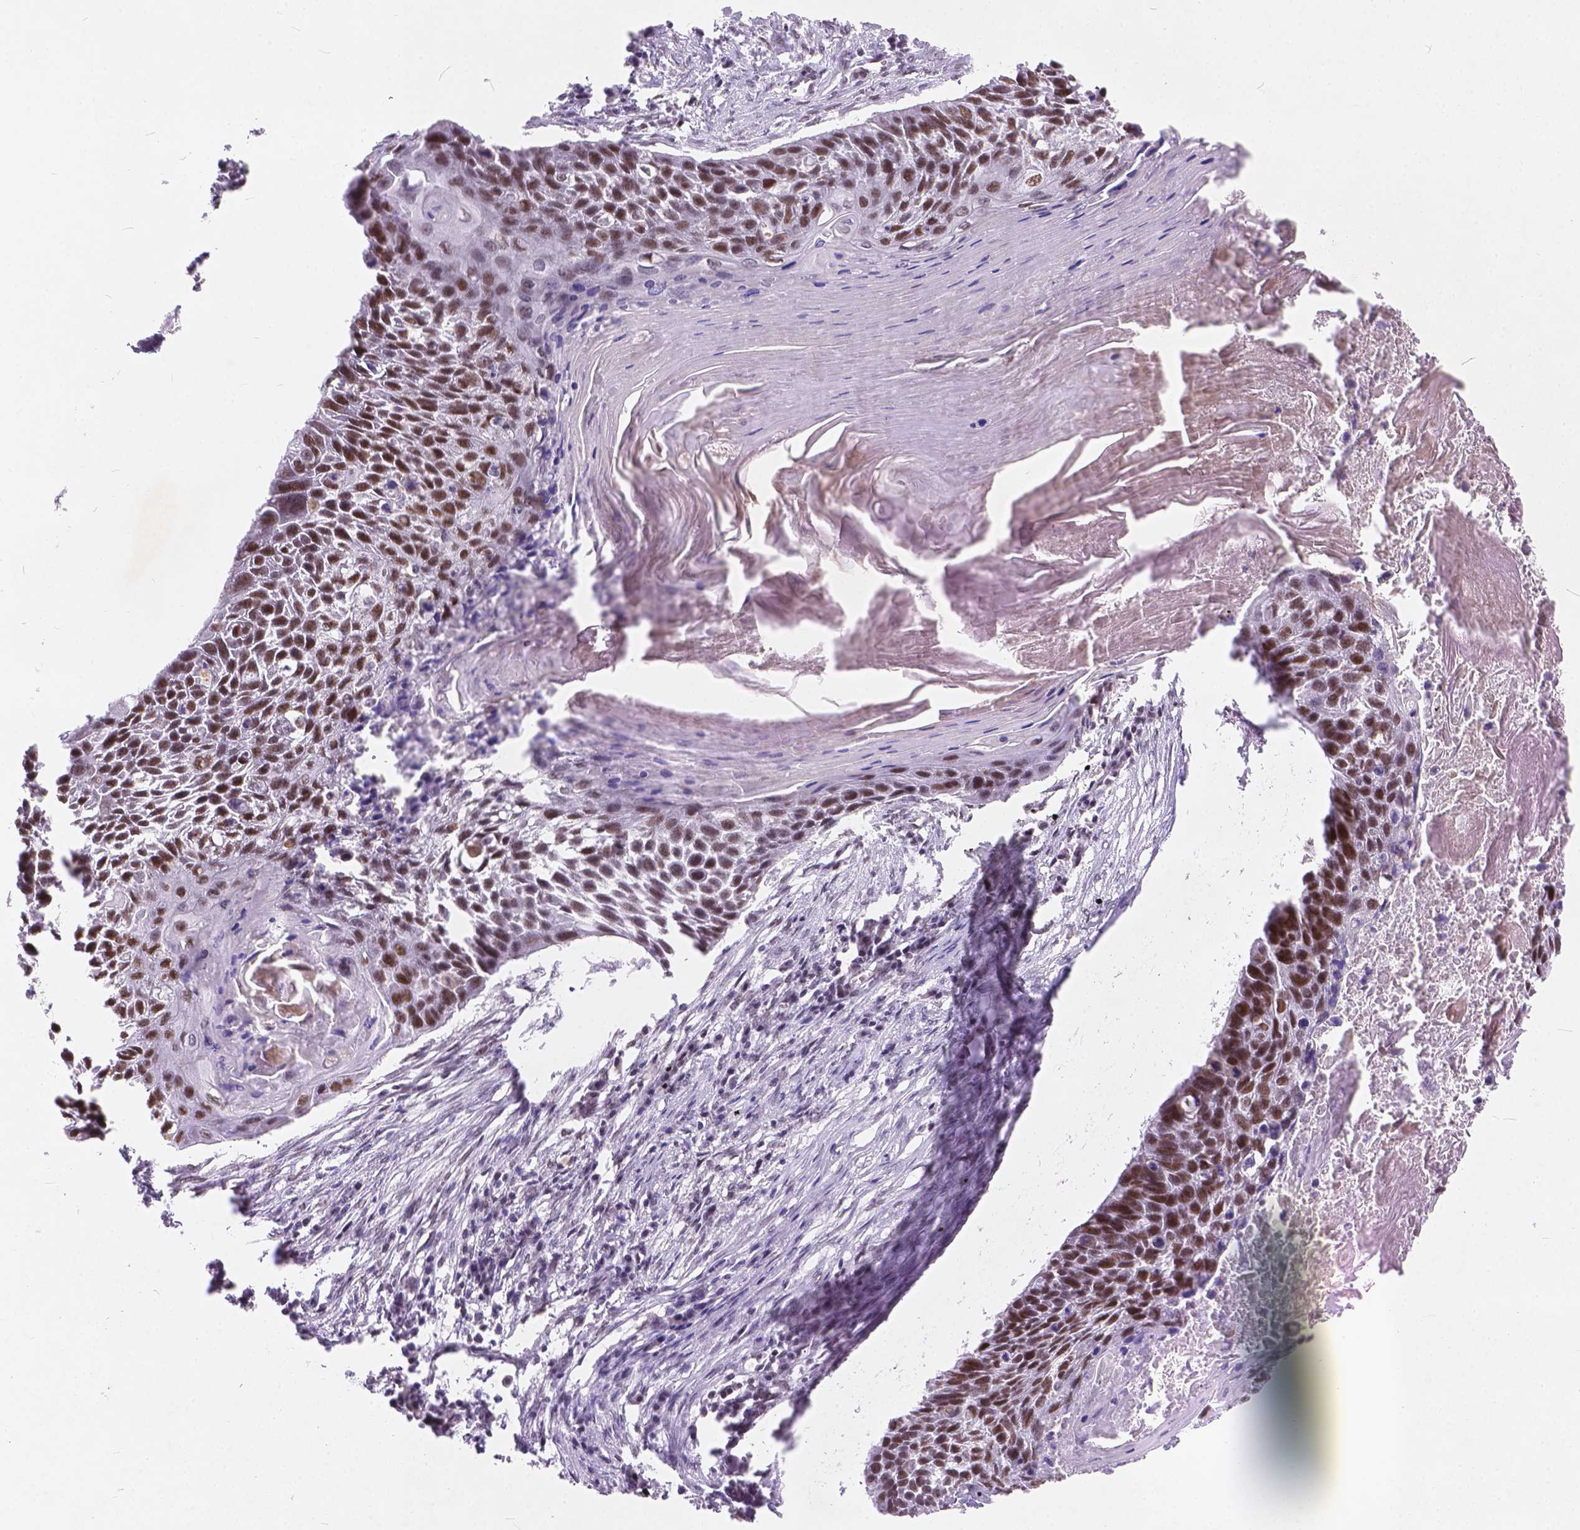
{"staining": {"intensity": "moderate", "quantity": ">75%", "location": "nuclear"}, "tissue": "lung cancer", "cell_type": "Tumor cells", "image_type": "cancer", "snomed": [{"axis": "morphology", "description": "Squamous cell carcinoma, NOS"}, {"axis": "topography", "description": "Lung"}], "caption": "Lung cancer stained for a protein (brown) reveals moderate nuclear positive expression in about >75% of tumor cells.", "gene": "FAM53A", "patient": {"sex": "male", "age": 78}}